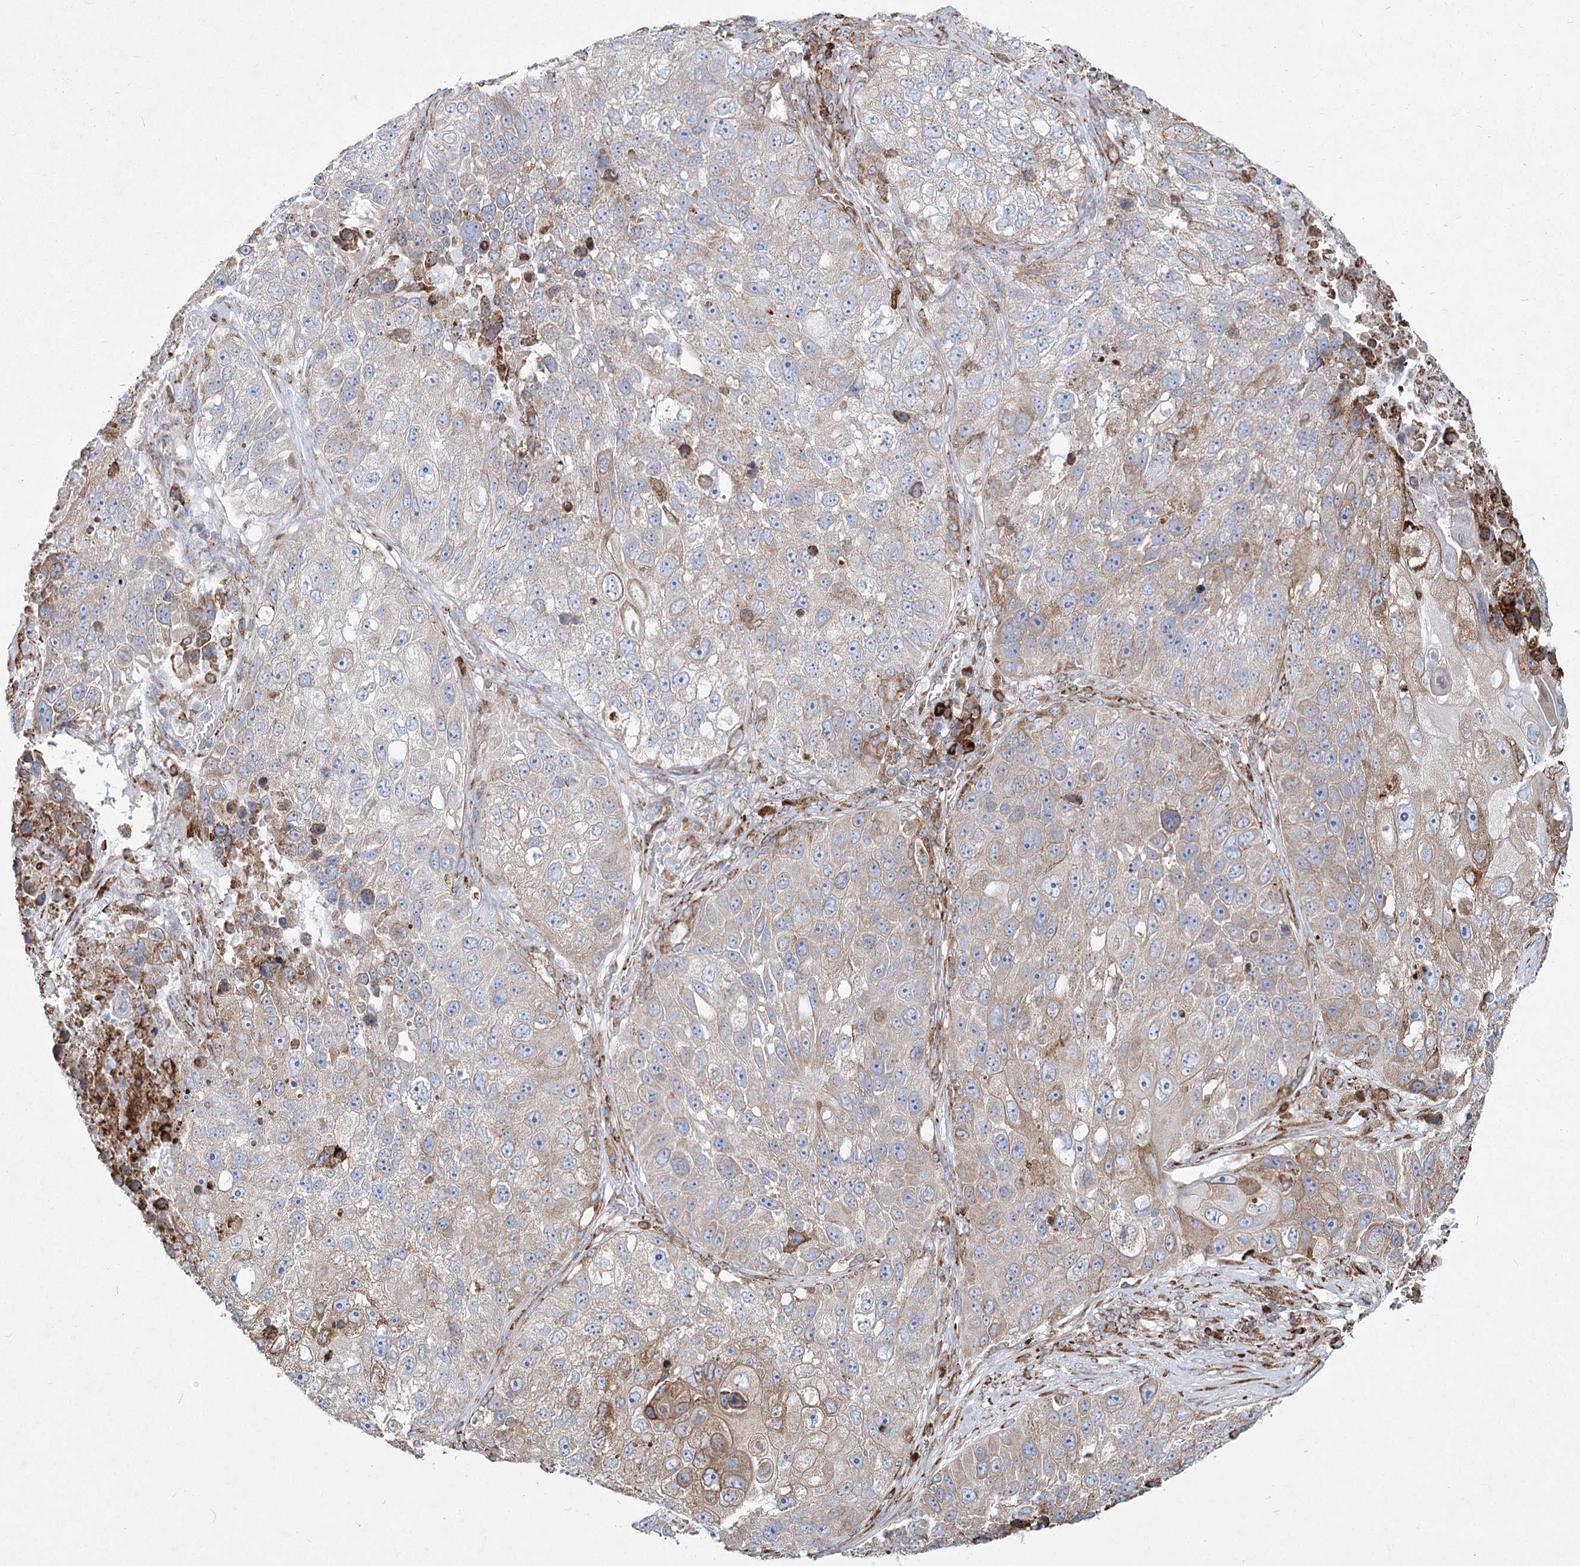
{"staining": {"intensity": "weak", "quantity": "<25%", "location": "cytoplasmic/membranous"}, "tissue": "lung cancer", "cell_type": "Tumor cells", "image_type": "cancer", "snomed": [{"axis": "morphology", "description": "Squamous cell carcinoma, NOS"}, {"axis": "topography", "description": "Lung"}], "caption": "An immunohistochemistry (IHC) photomicrograph of squamous cell carcinoma (lung) is shown. There is no staining in tumor cells of squamous cell carcinoma (lung).", "gene": "NHLRC2", "patient": {"sex": "male", "age": 61}}